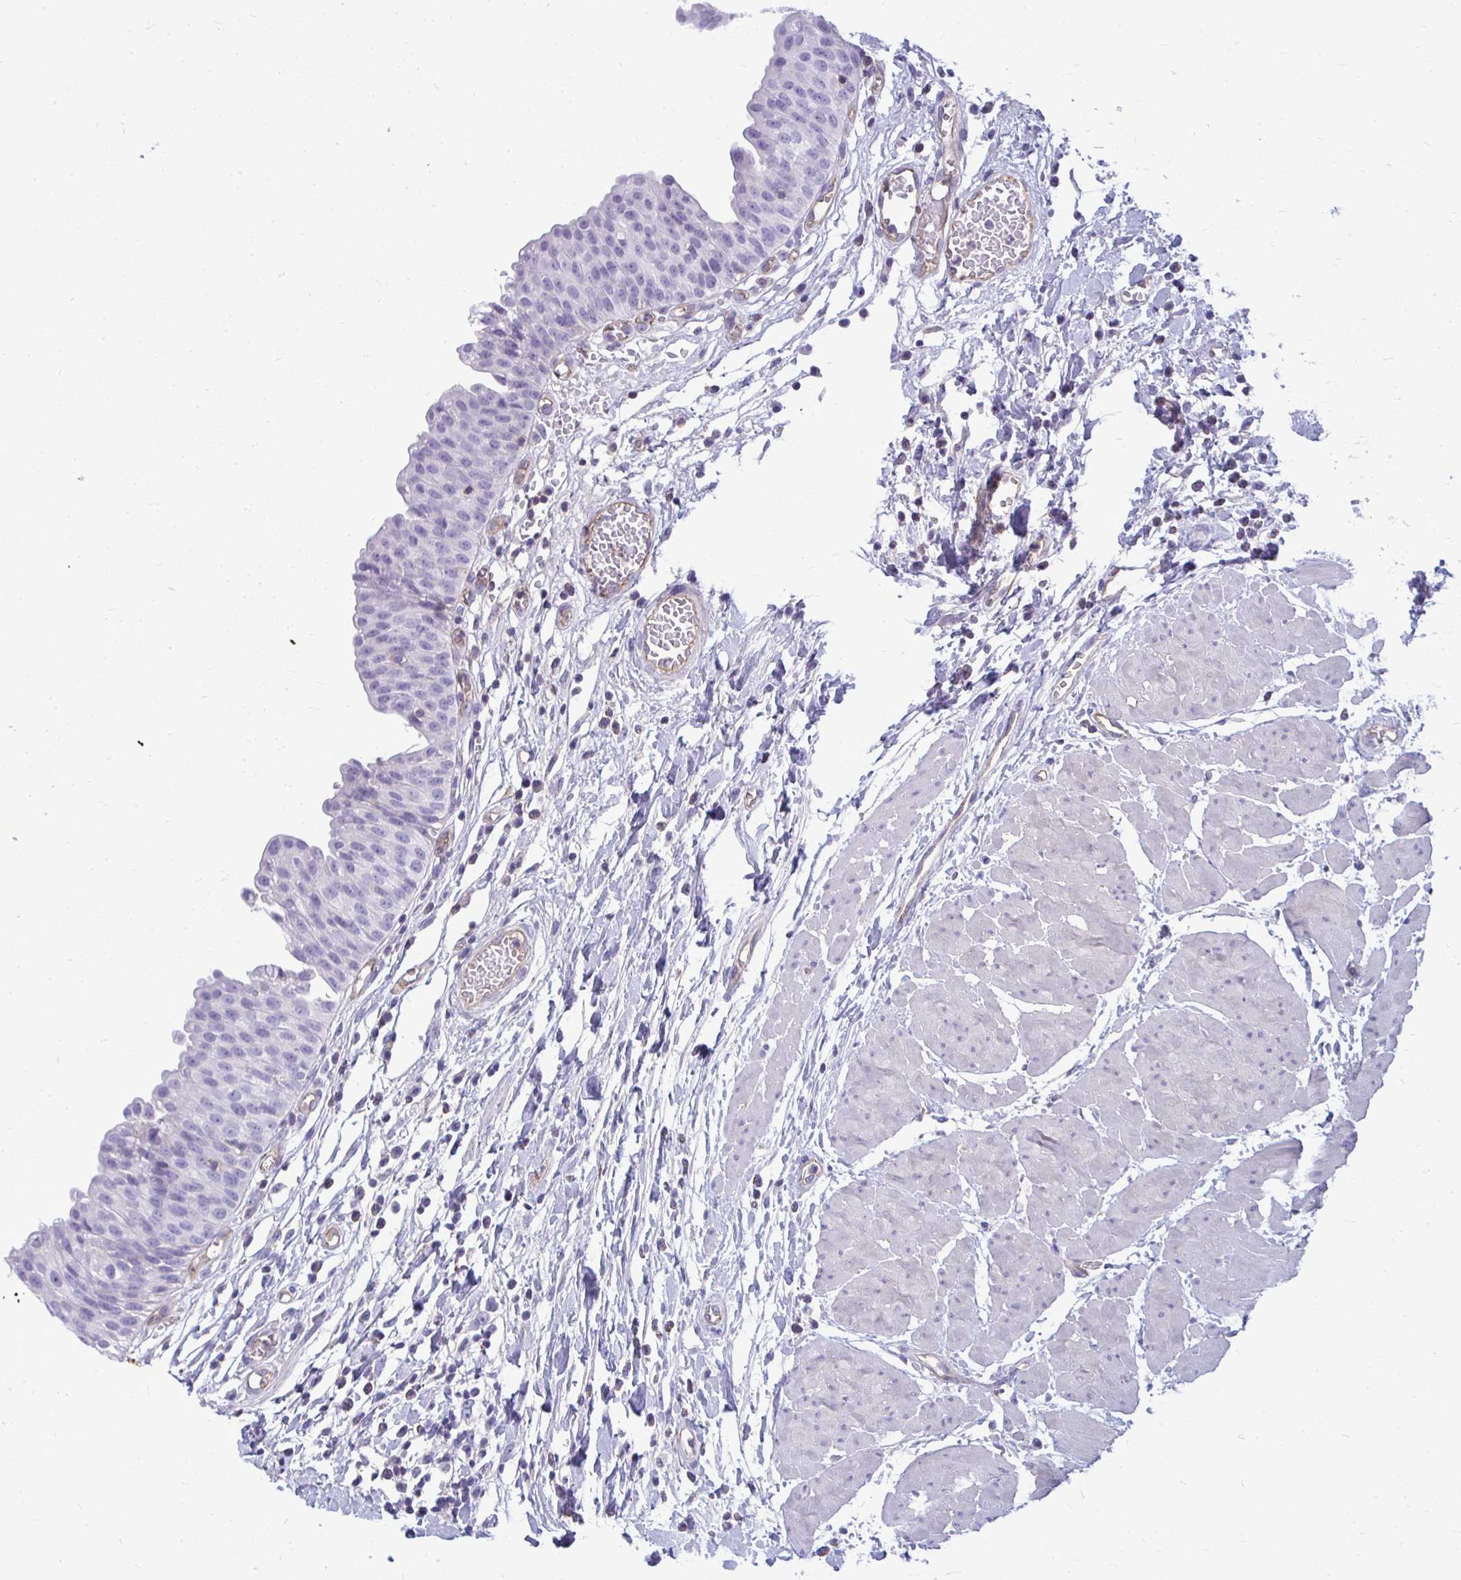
{"staining": {"intensity": "negative", "quantity": "none", "location": "none"}, "tissue": "urinary bladder", "cell_type": "Urothelial cells", "image_type": "normal", "snomed": [{"axis": "morphology", "description": "Normal tissue, NOS"}, {"axis": "topography", "description": "Urinary bladder"}], "caption": "Urothelial cells show no significant protein positivity in benign urinary bladder. The staining is performed using DAB (3,3'-diaminobenzidine) brown chromogen with nuclei counter-stained in using hematoxylin.", "gene": "FABP3", "patient": {"sex": "male", "age": 64}}